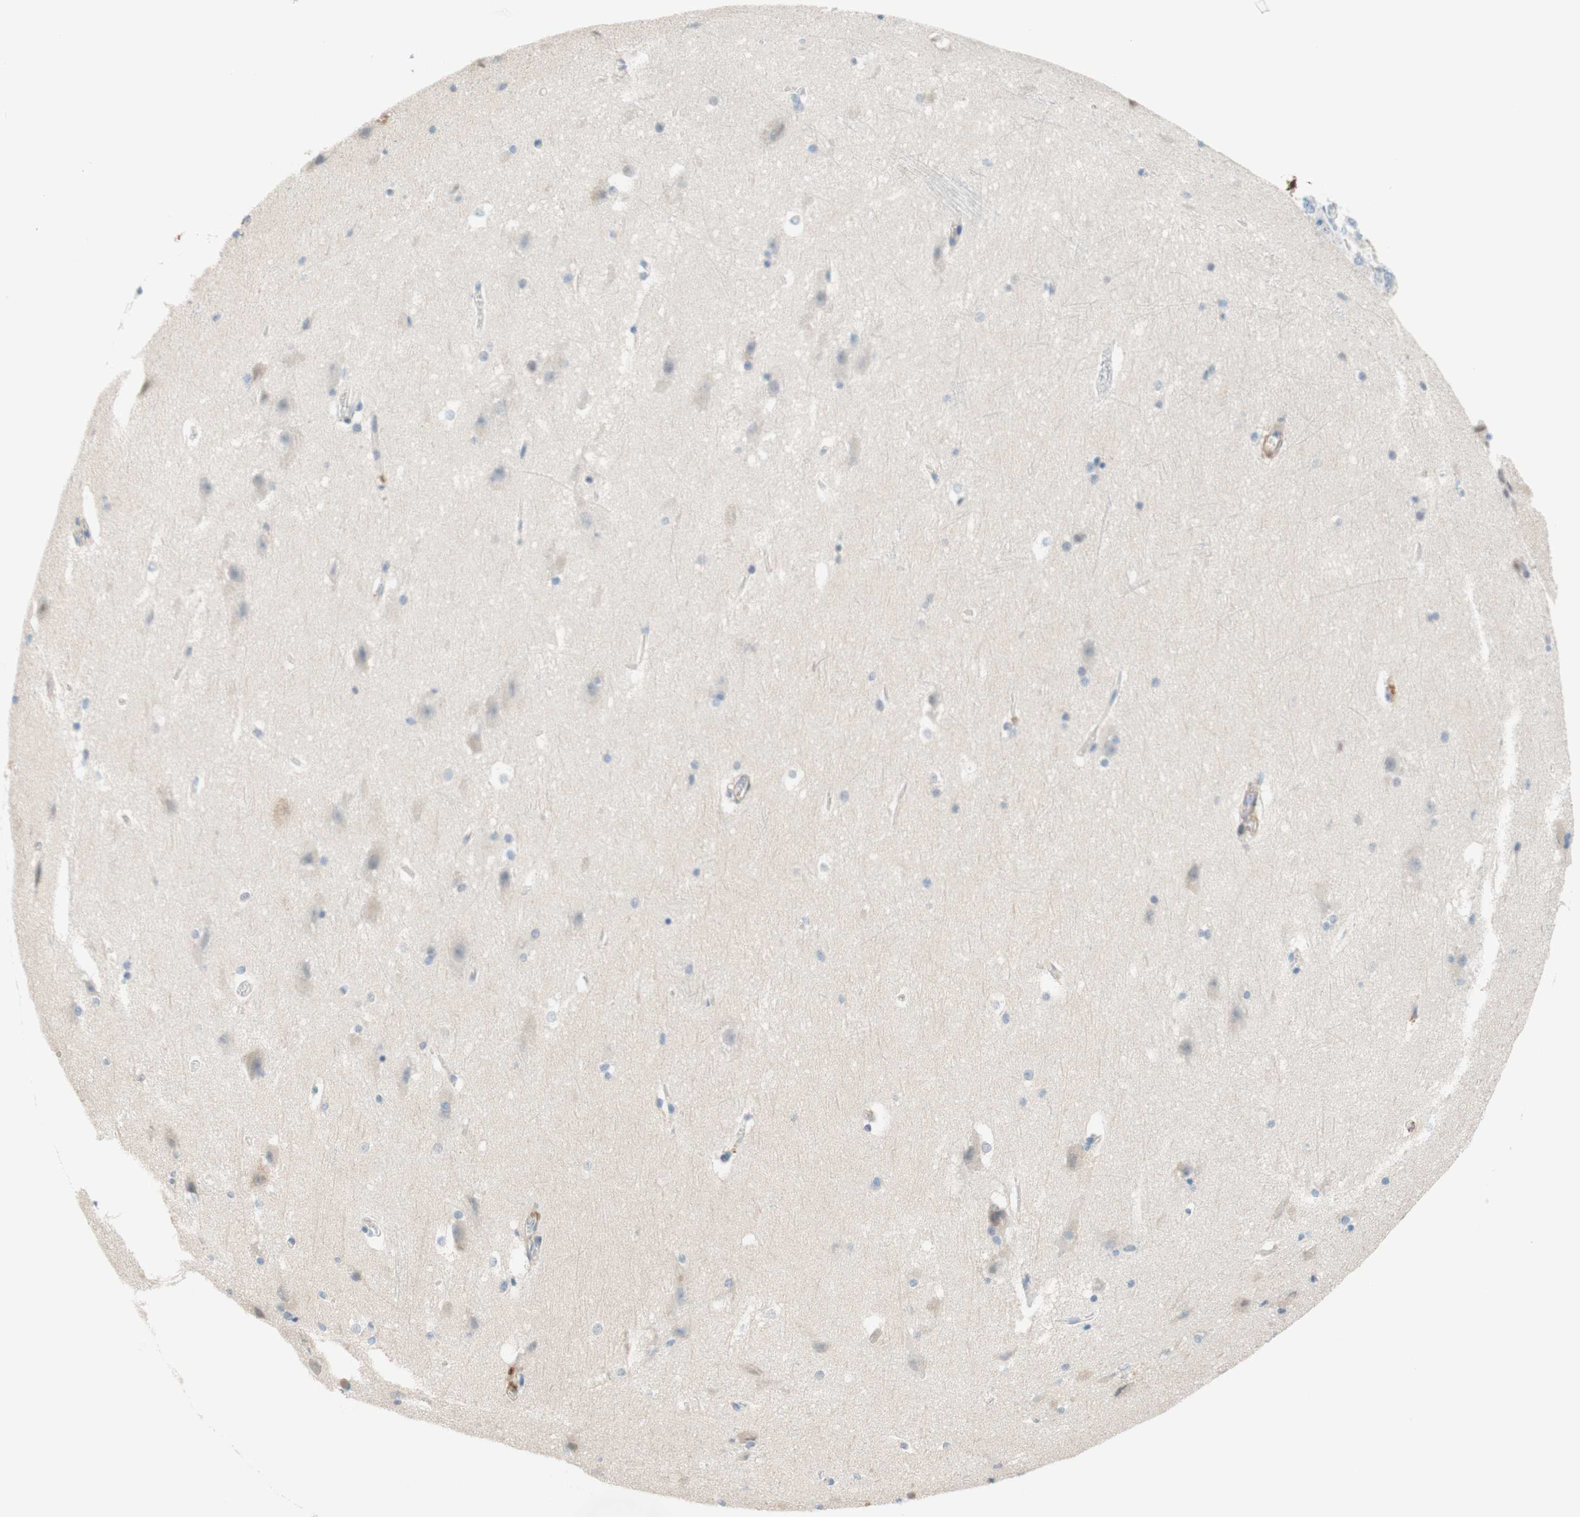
{"staining": {"intensity": "weak", "quantity": "<25%", "location": "cytoplasmic/membranous"}, "tissue": "hippocampus", "cell_type": "Glial cells", "image_type": "normal", "snomed": [{"axis": "morphology", "description": "Normal tissue, NOS"}, {"axis": "topography", "description": "Hippocampus"}], "caption": "The histopathology image exhibits no staining of glial cells in benign hippocampus.", "gene": "ENTREP2", "patient": {"sex": "female", "age": 19}}